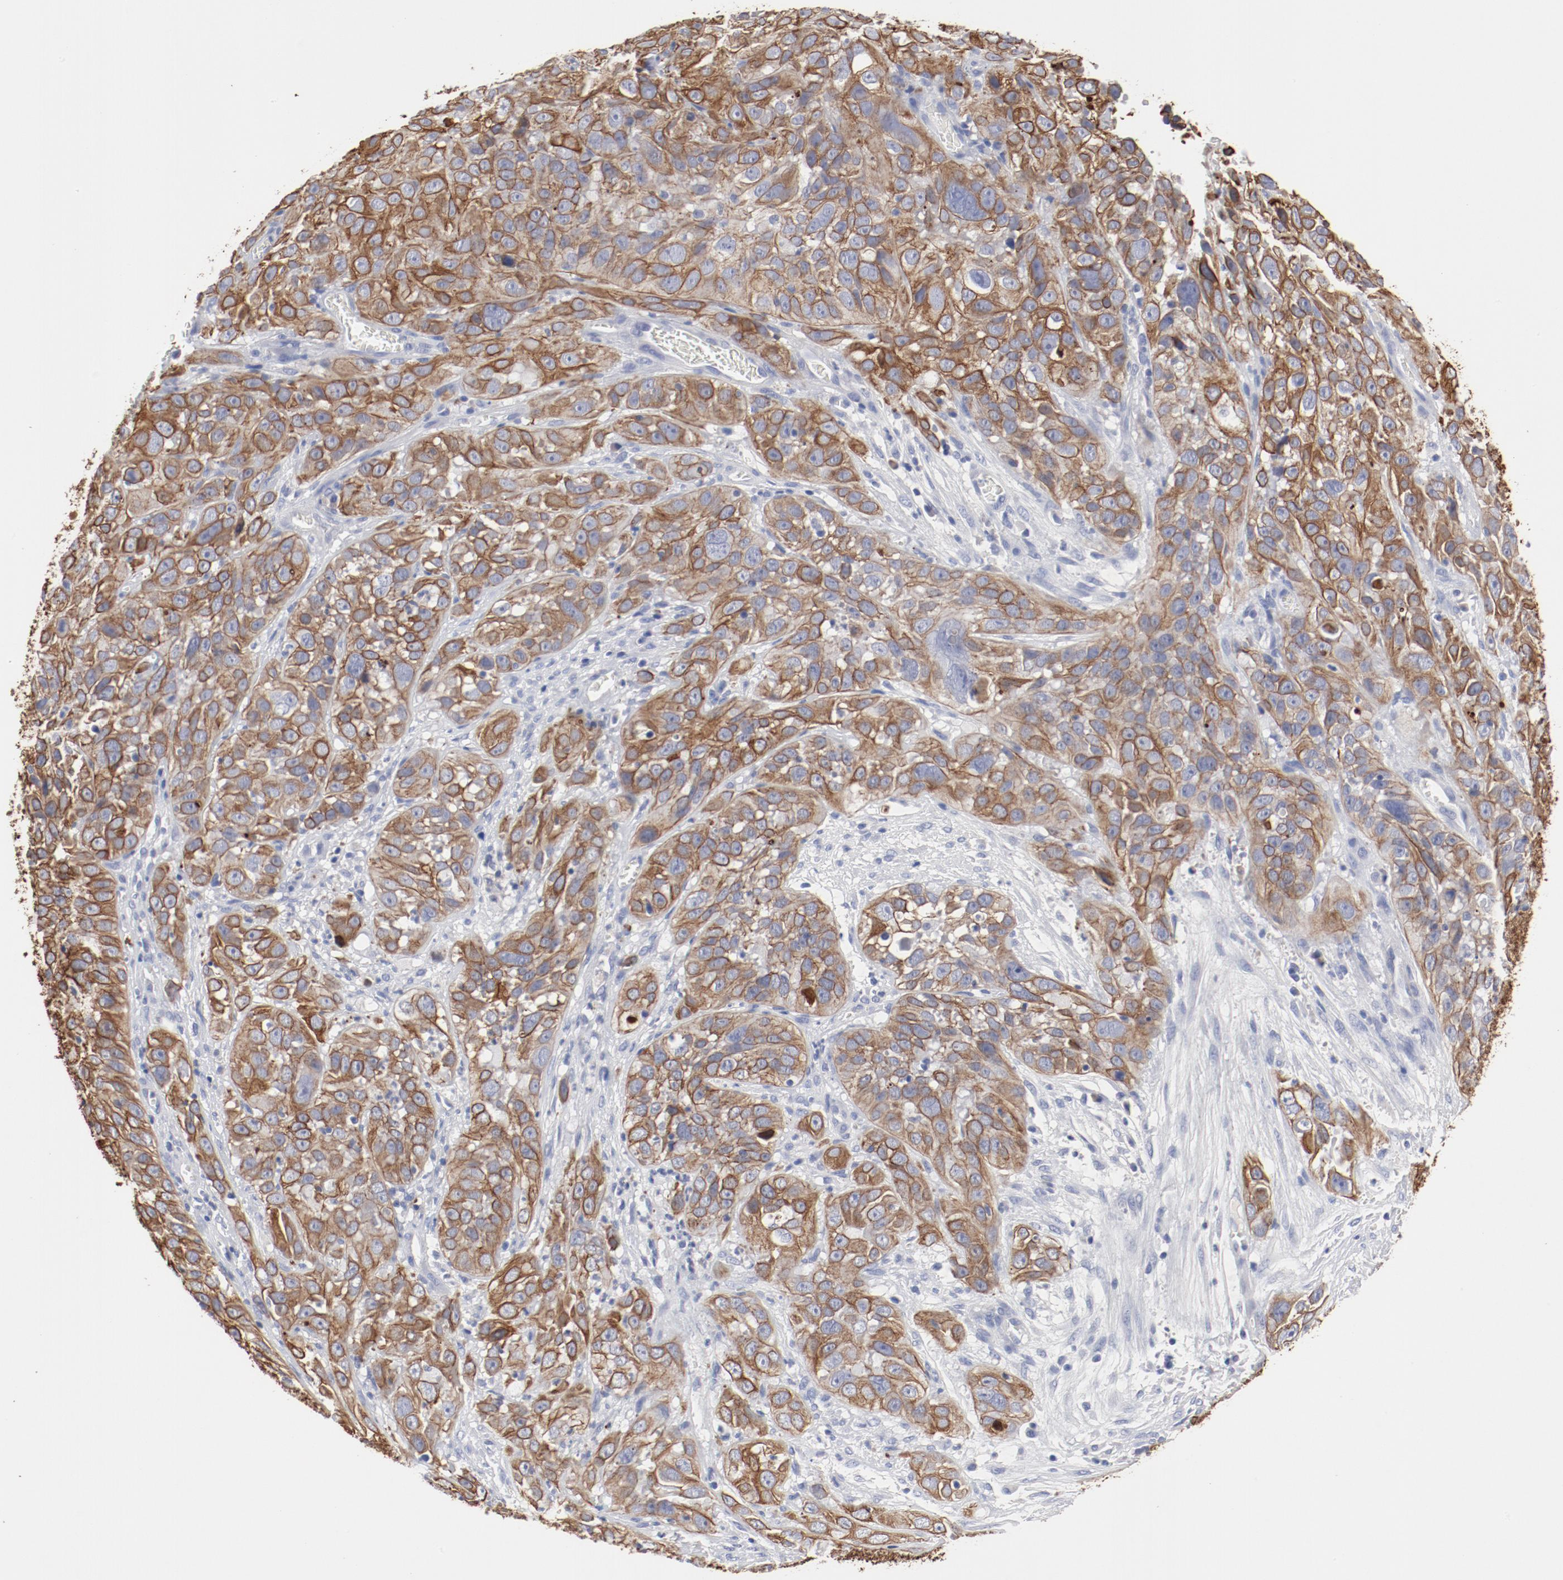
{"staining": {"intensity": "moderate", "quantity": ">75%", "location": "cytoplasmic/membranous"}, "tissue": "cervical cancer", "cell_type": "Tumor cells", "image_type": "cancer", "snomed": [{"axis": "morphology", "description": "Squamous cell carcinoma, NOS"}, {"axis": "topography", "description": "Cervix"}], "caption": "DAB (3,3'-diaminobenzidine) immunohistochemical staining of human squamous cell carcinoma (cervical) shows moderate cytoplasmic/membranous protein staining in about >75% of tumor cells. The protein is shown in brown color, while the nuclei are stained blue.", "gene": "TSPAN6", "patient": {"sex": "female", "age": 32}}